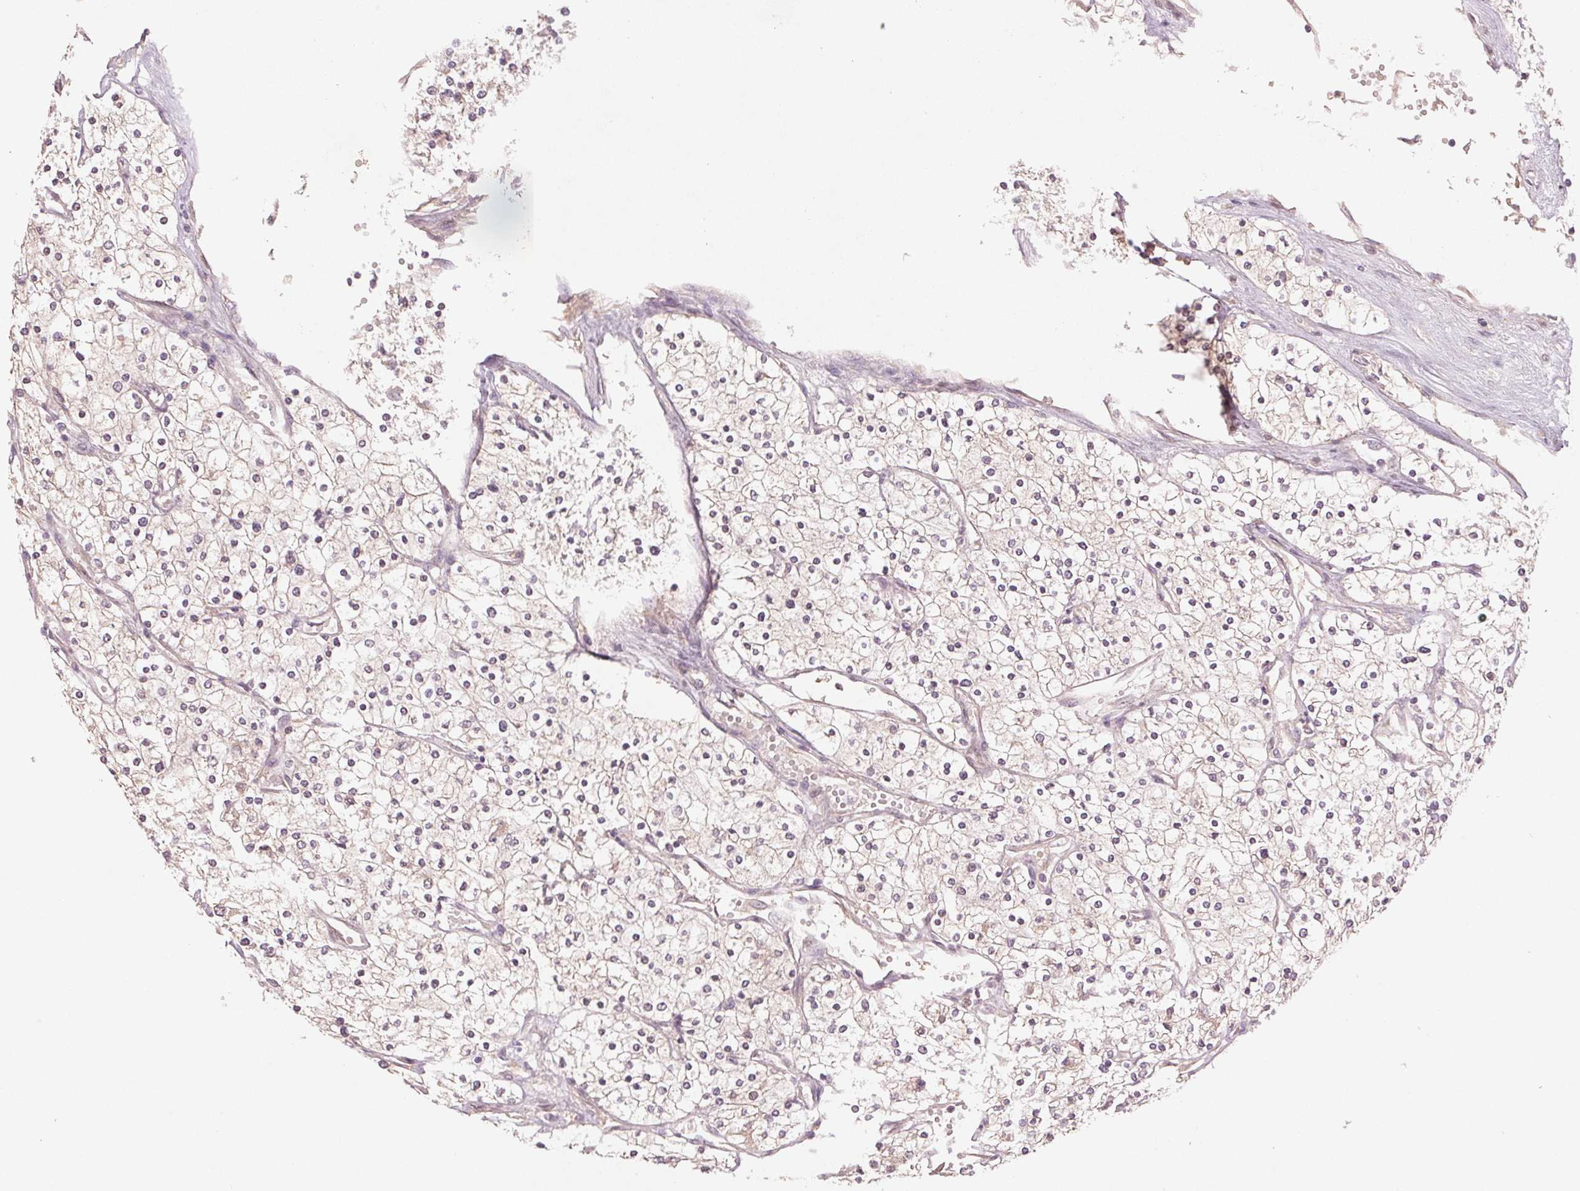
{"staining": {"intensity": "negative", "quantity": "none", "location": "none"}, "tissue": "renal cancer", "cell_type": "Tumor cells", "image_type": "cancer", "snomed": [{"axis": "morphology", "description": "Adenocarcinoma, NOS"}, {"axis": "topography", "description": "Kidney"}], "caption": "This is an immunohistochemistry micrograph of renal cancer (adenocarcinoma). There is no positivity in tumor cells.", "gene": "PPIA", "patient": {"sex": "male", "age": 80}}